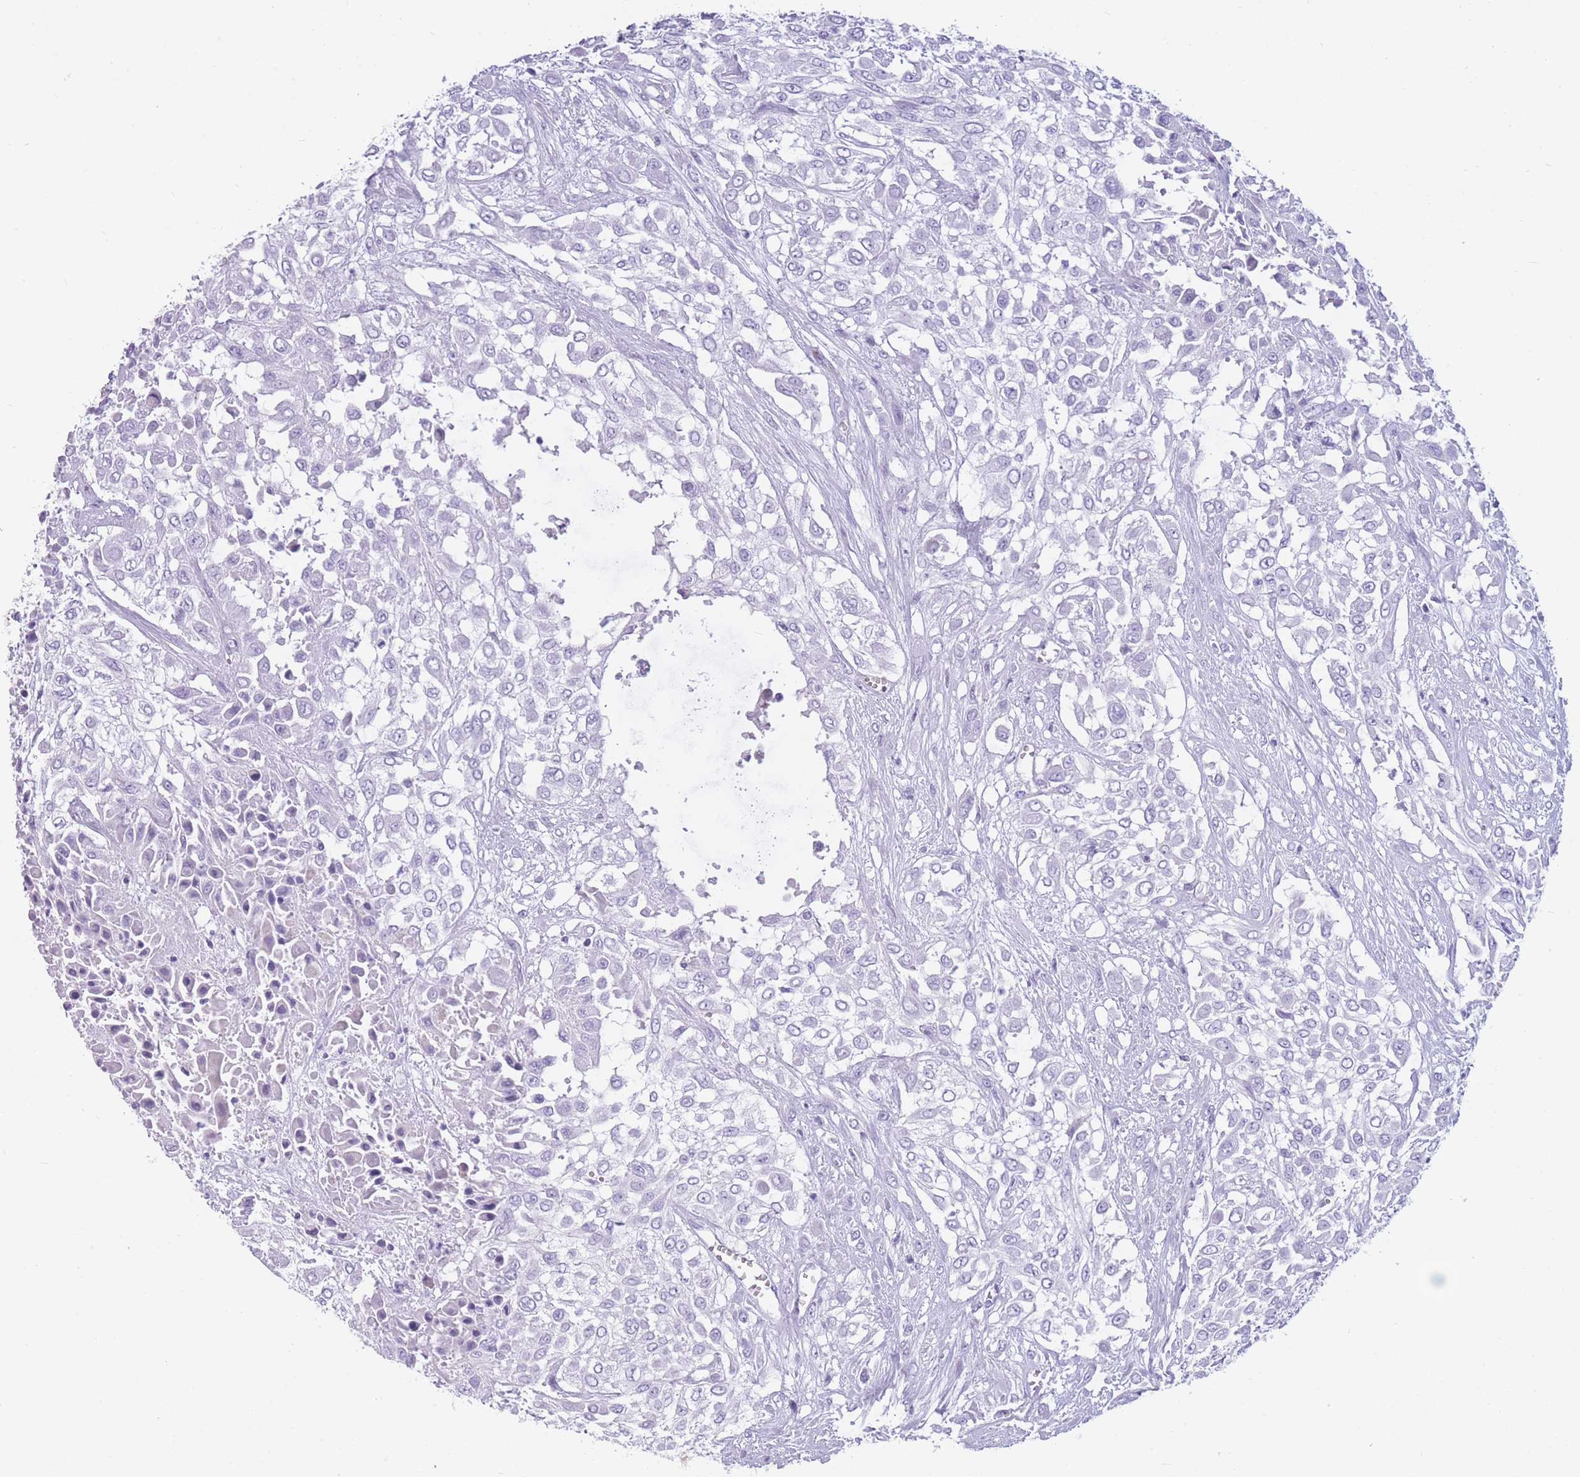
{"staining": {"intensity": "negative", "quantity": "none", "location": "none"}, "tissue": "urothelial cancer", "cell_type": "Tumor cells", "image_type": "cancer", "snomed": [{"axis": "morphology", "description": "Urothelial carcinoma, High grade"}, {"axis": "topography", "description": "Urinary bladder"}], "caption": "A high-resolution image shows immunohistochemistry staining of high-grade urothelial carcinoma, which displays no significant positivity in tumor cells. Nuclei are stained in blue.", "gene": "TNFSF11", "patient": {"sex": "male", "age": 57}}